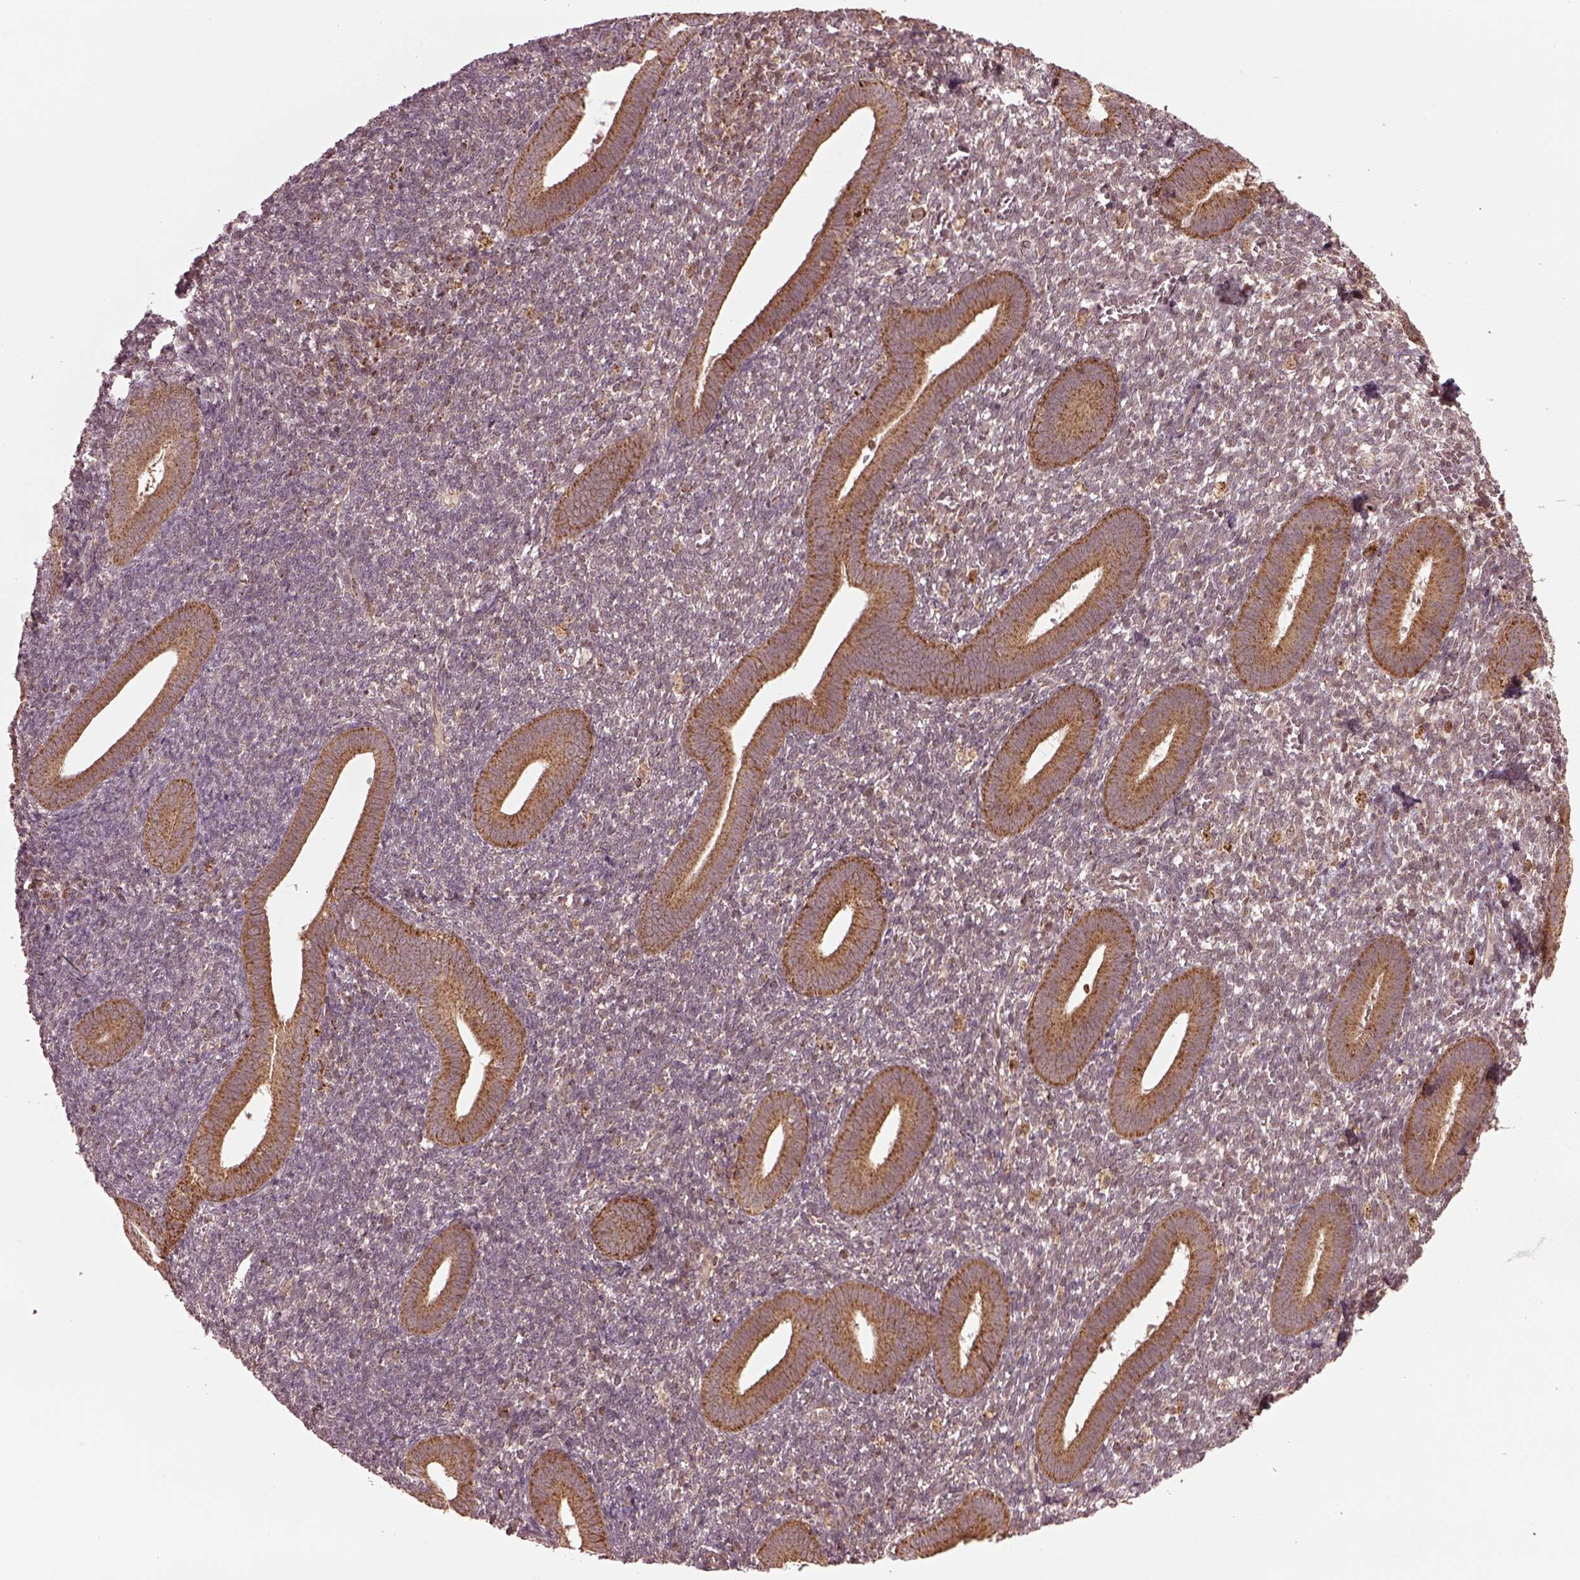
{"staining": {"intensity": "weak", "quantity": "<25%", "location": "cytoplasmic/membranous"}, "tissue": "endometrium", "cell_type": "Cells in endometrial stroma", "image_type": "normal", "snomed": [{"axis": "morphology", "description": "Normal tissue, NOS"}, {"axis": "topography", "description": "Endometrium"}], "caption": "DAB (3,3'-diaminobenzidine) immunohistochemical staining of normal endometrium exhibits no significant expression in cells in endometrial stroma.", "gene": "SEL1L3", "patient": {"sex": "female", "age": 25}}